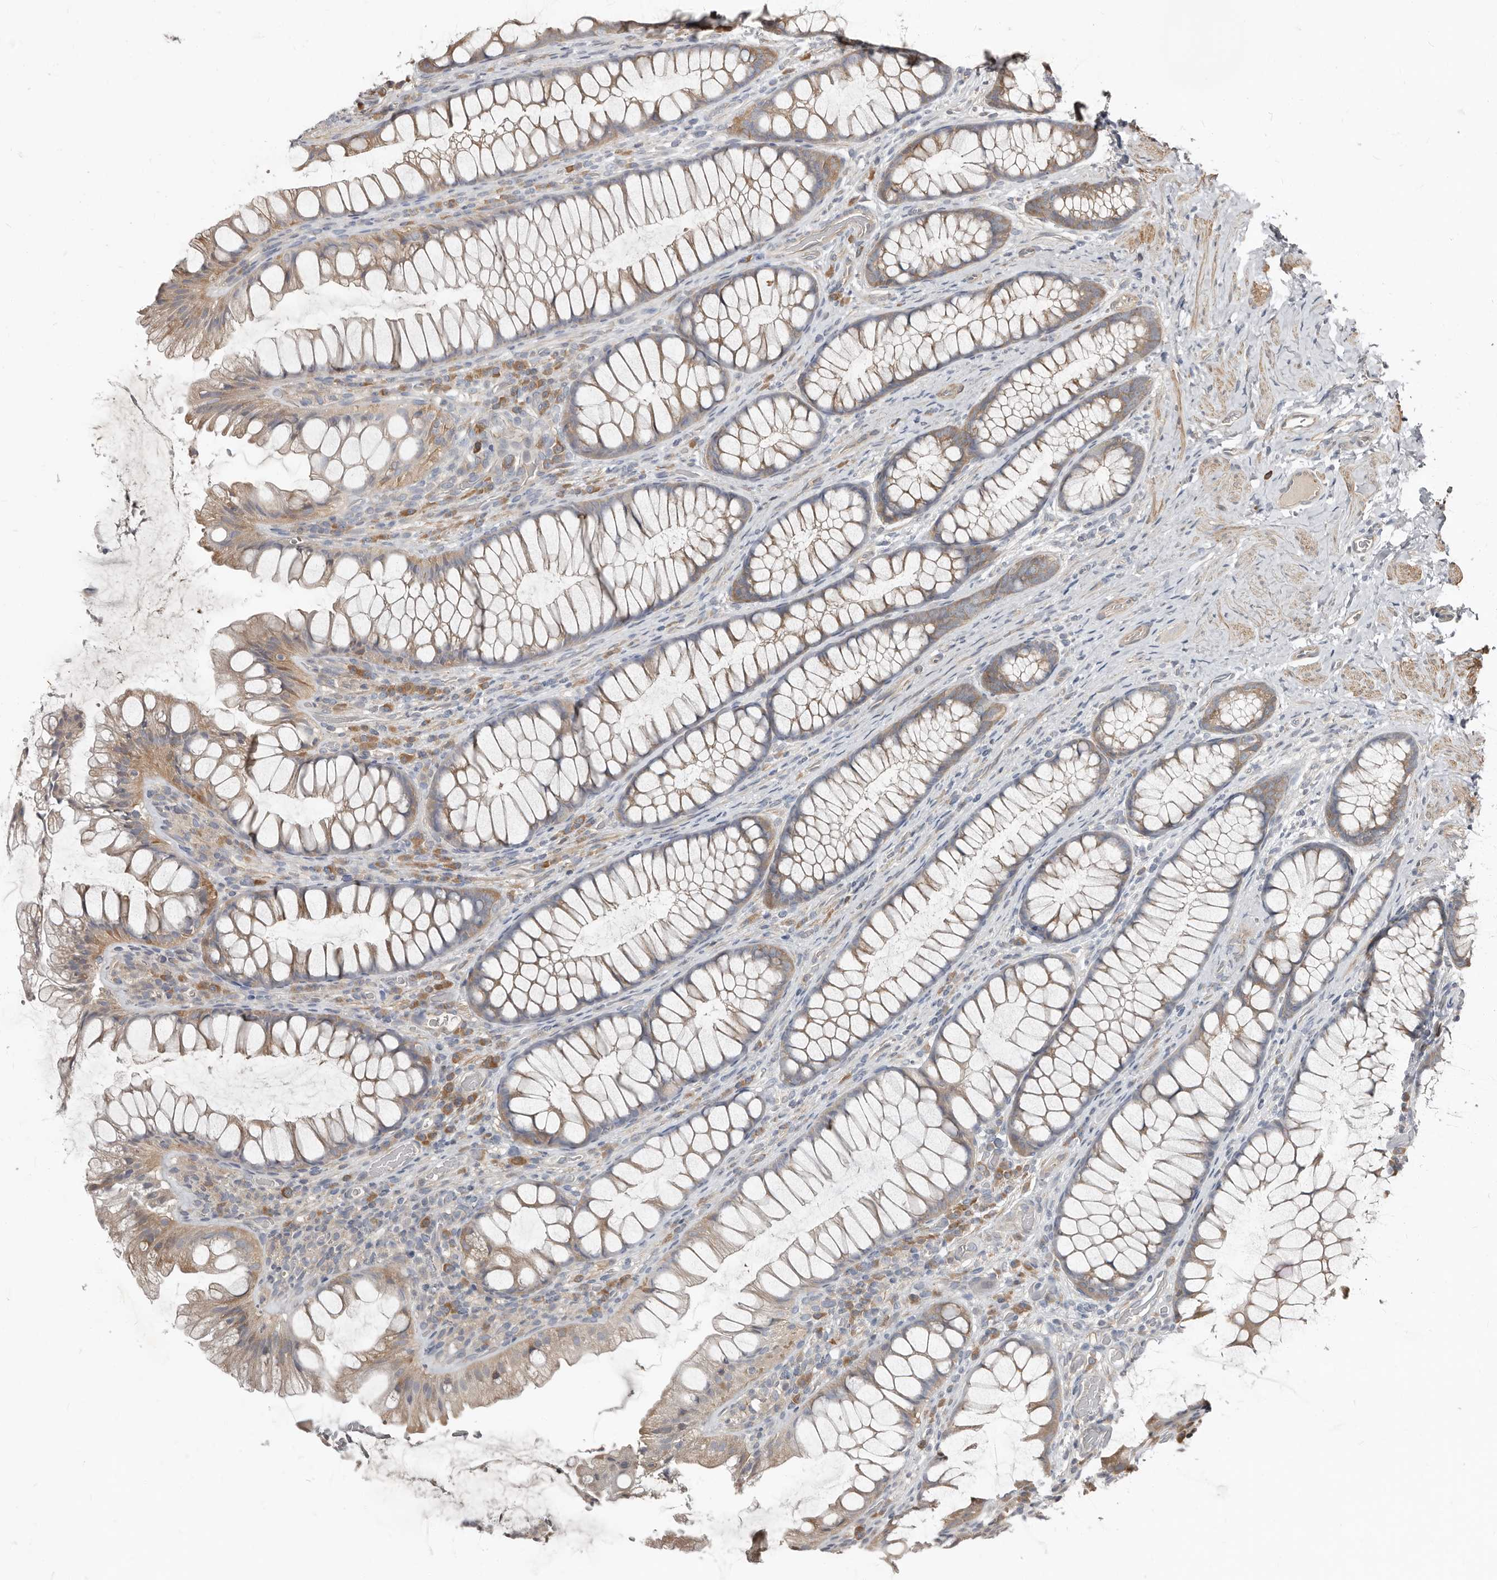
{"staining": {"intensity": "moderate", "quantity": ">75%", "location": "cytoplasmic/membranous"}, "tissue": "colon", "cell_type": "Endothelial cells", "image_type": "normal", "snomed": [{"axis": "morphology", "description": "Normal tissue, NOS"}, {"axis": "topography", "description": "Colon"}], "caption": "A photomicrograph showing moderate cytoplasmic/membranous expression in approximately >75% of endothelial cells in unremarkable colon, as visualized by brown immunohistochemical staining.", "gene": "AKNAD1", "patient": {"sex": "female", "age": 62}}